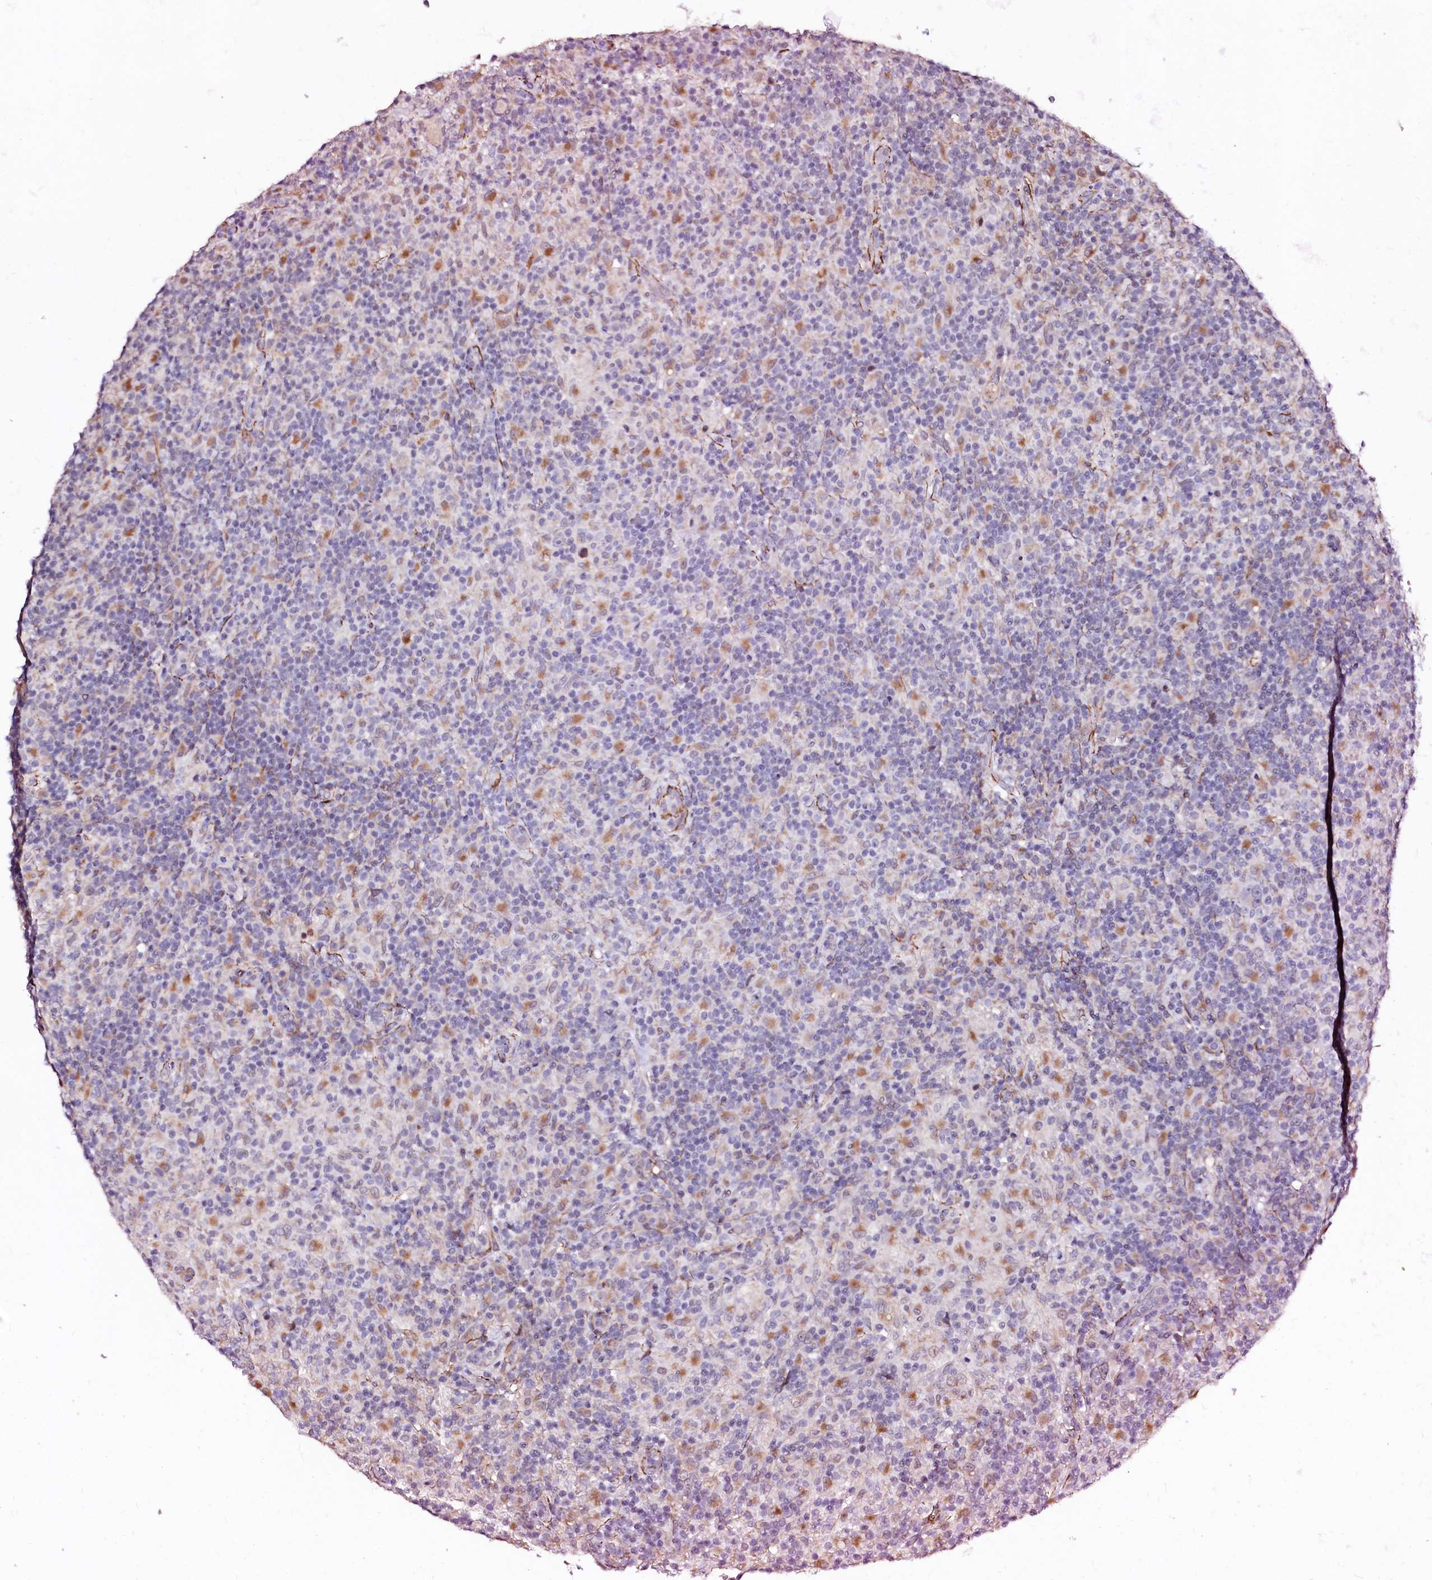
{"staining": {"intensity": "negative", "quantity": "none", "location": "none"}, "tissue": "lymphoma", "cell_type": "Tumor cells", "image_type": "cancer", "snomed": [{"axis": "morphology", "description": "Hodgkin's disease, NOS"}, {"axis": "topography", "description": "Lymph node"}], "caption": "Immunohistochemical staining of Hodgkin's disease exhibits no significant staining in tumor cells.", "gene": "GPR176", "patient": {"sex": "male", "age": 70}}